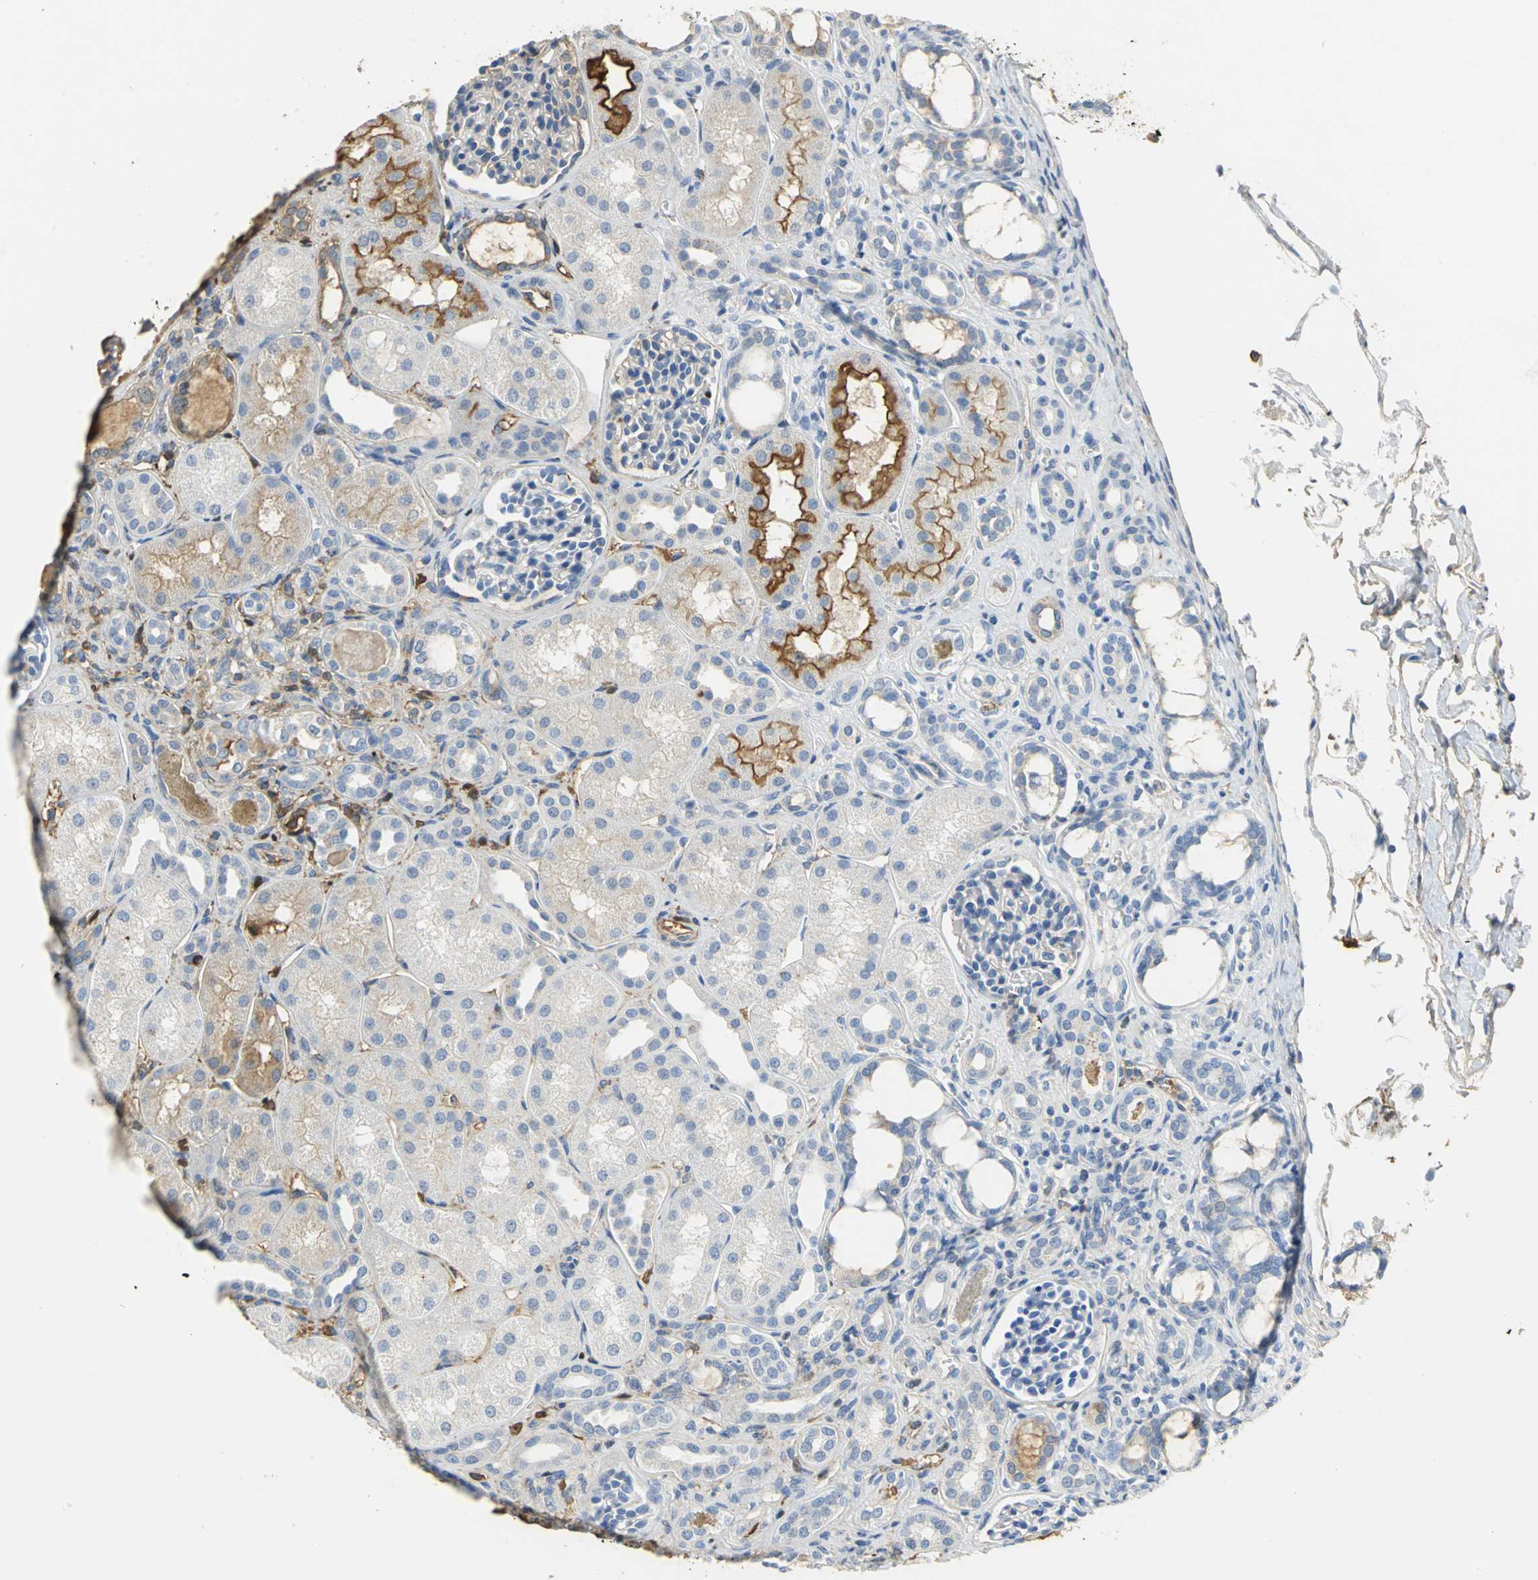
{"staining": {"intensity": "negative", "quantity": "none", "location": "none"}, "tissue": "kidney", "cell_type": "Cells in glomeruli", "image_type": "normal", "snomed": [{"axis": "morphology", "description": "Normal tissue, NOS"}, {"axis": "topography", "description": "Kidney"}], "caption": "A high-resolution histopathology image shows immunohistochemistry (IHC) staining of normal kidney, which reveals no significant staining in cells in glomeruli. (DAB (3,3'-diaminobenzidine) immunohistochemistry, high magnification).", "gene": "GYG2", "patient": {"sex": "male", "age": 7}}